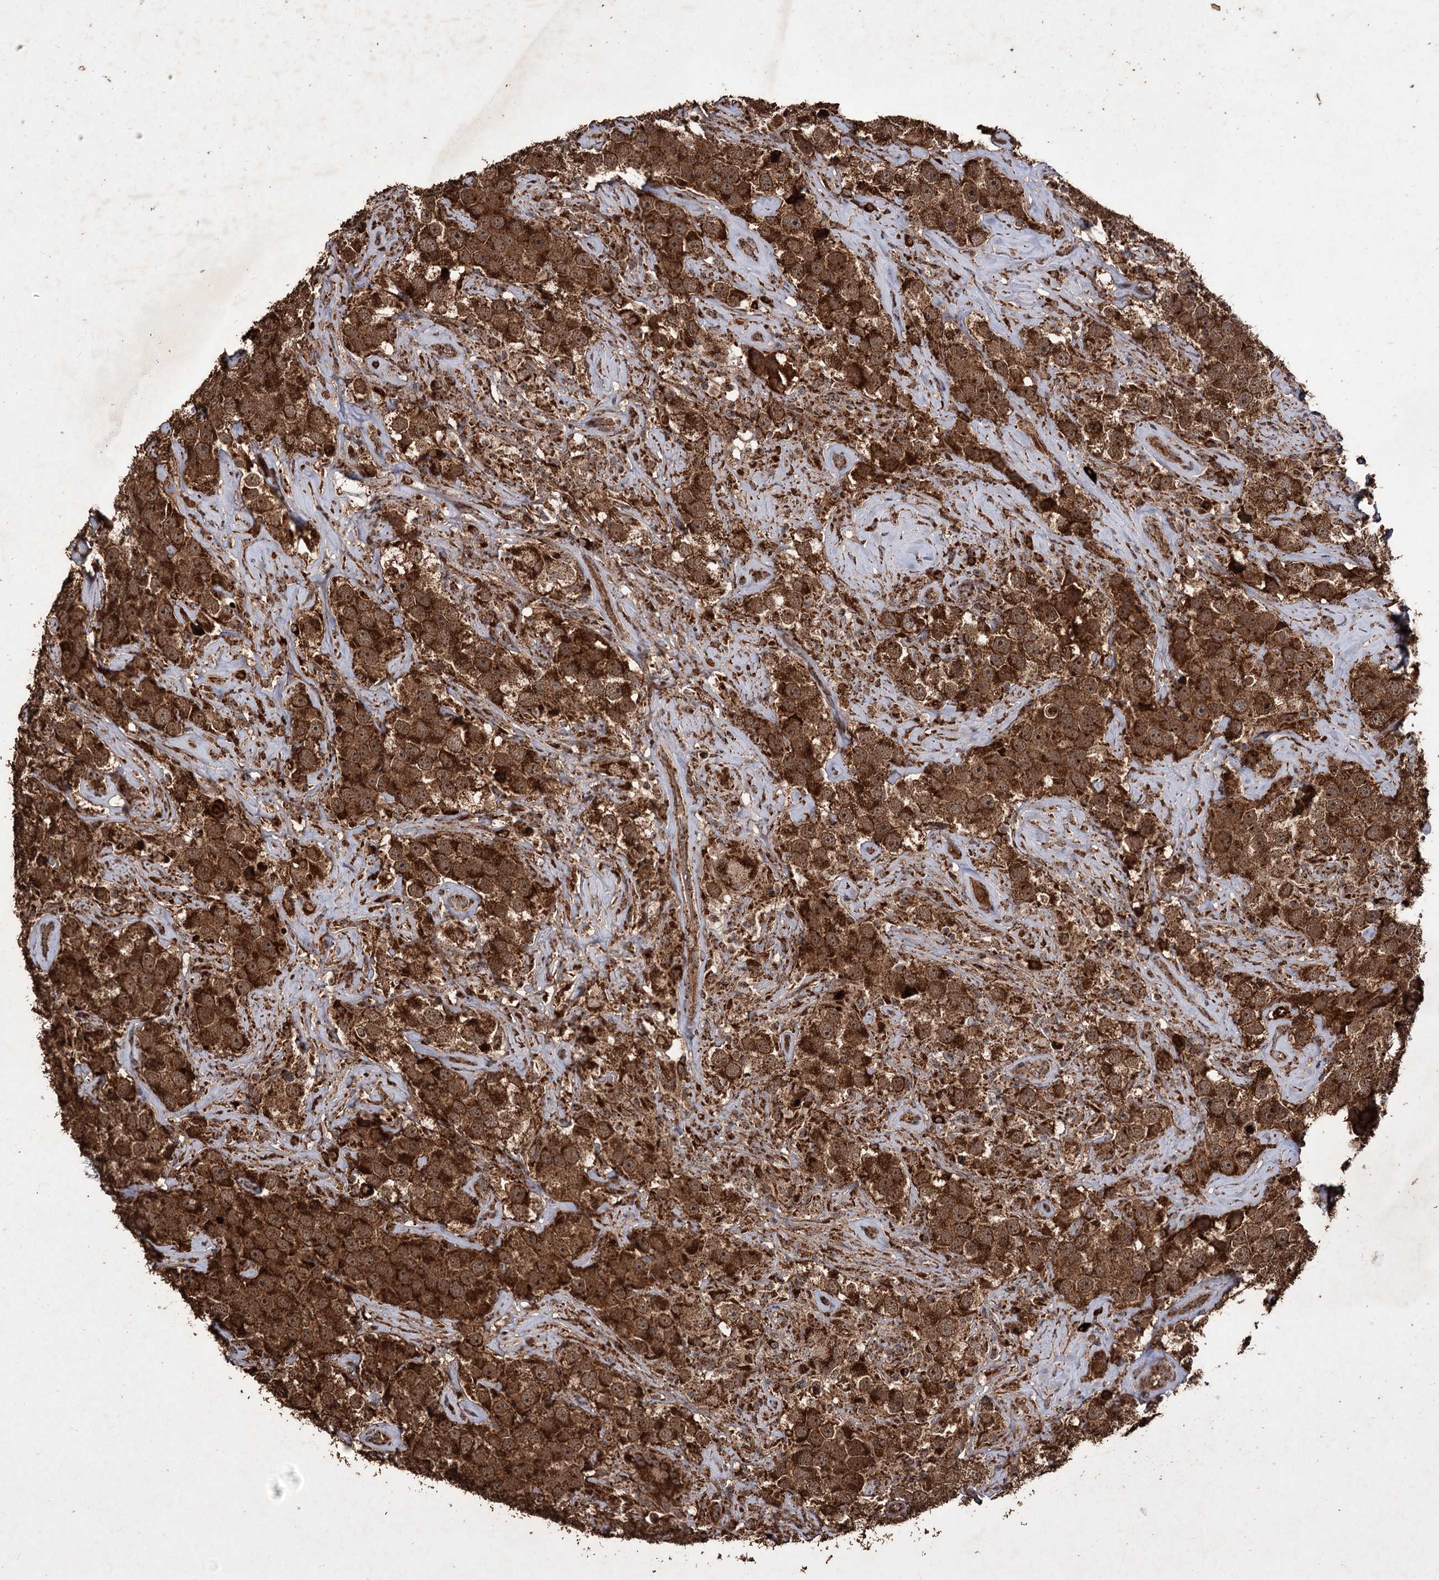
{"staining": {"intensity": "strong", "quantity": ">75%", "location": "cytoplasmic/membranous"}, "tissue": "testis cancer", "cell_type": "Tumor cells", "image_type": "cancer", "snomed": [{"axis": "morphology", "description": "Seminoma, NOS"}, {"axis": "topography", "description": "Testis"}], "caption": "Tumor cells demonstrate high levels of strong cytoplasmic/membranous positivity in approximately >75% of cells in human testis seminoma. Using DAB (brown) and hematoxylin (blue) stains, captured at high magnification using brightfield microscopy.", "gene": "IPO4", "patient": {"sex": "male", "age": 49}}